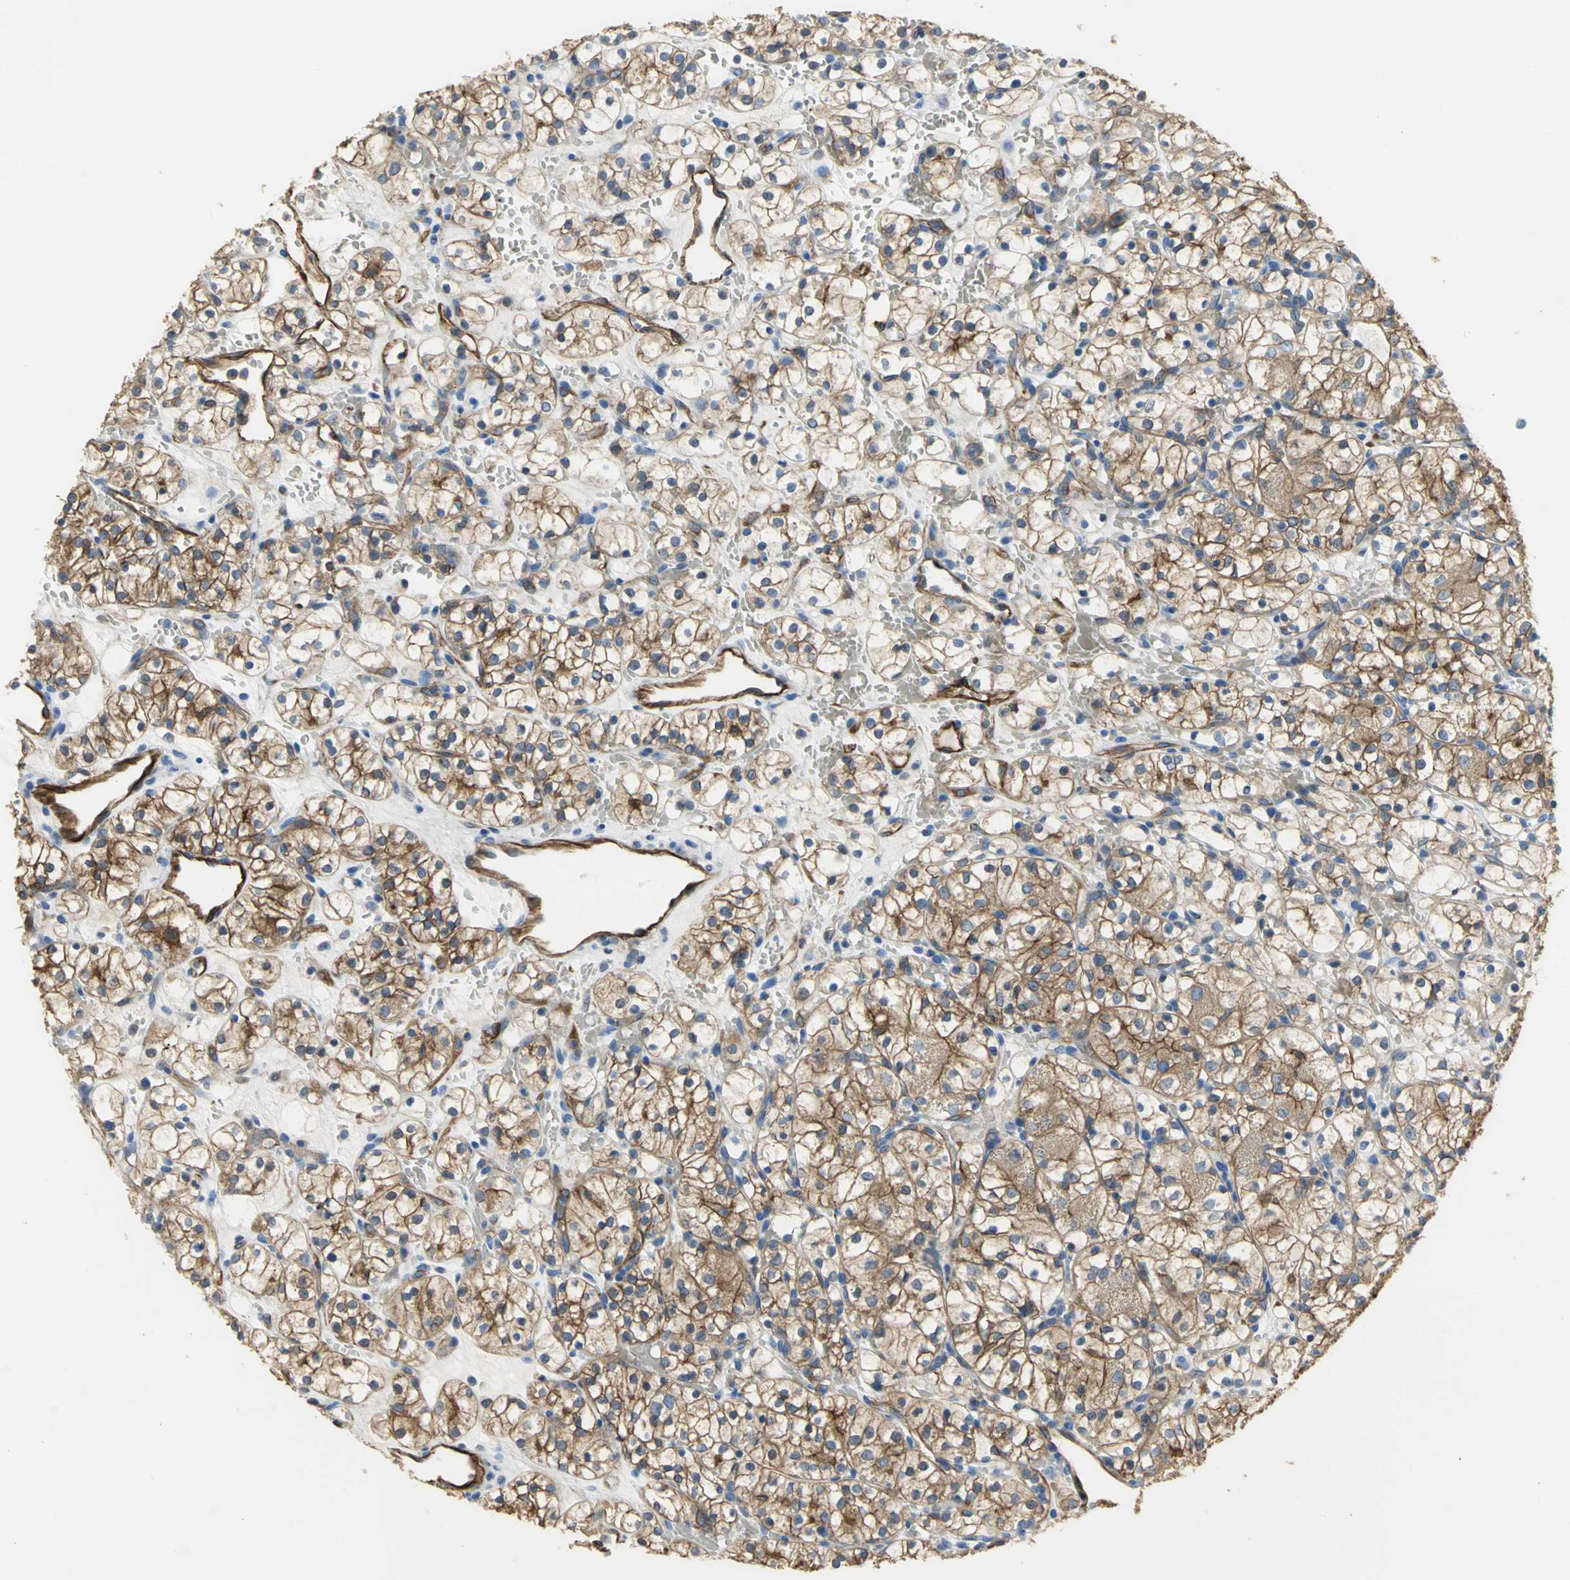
{"staining": {"intensity": "strong", "quantity": "25%-75%", "location": "cytoplasmic/membranous"}, "tissue": "renal cancer", "cell_type": "Tumor cells", "image_type": "cancer", "snomed": [{"axis": "morphology", "description": "Adenocarcinoma, NOS"}, {"axis": "topography", "description": "Kidney"}], "caption": "Renal cancer stained for a protein reveals strong cytoplasmic/membranous positivity in tumor cells.", "gene": "FLNB", "patient": {"sex": "female", "age": 60}}